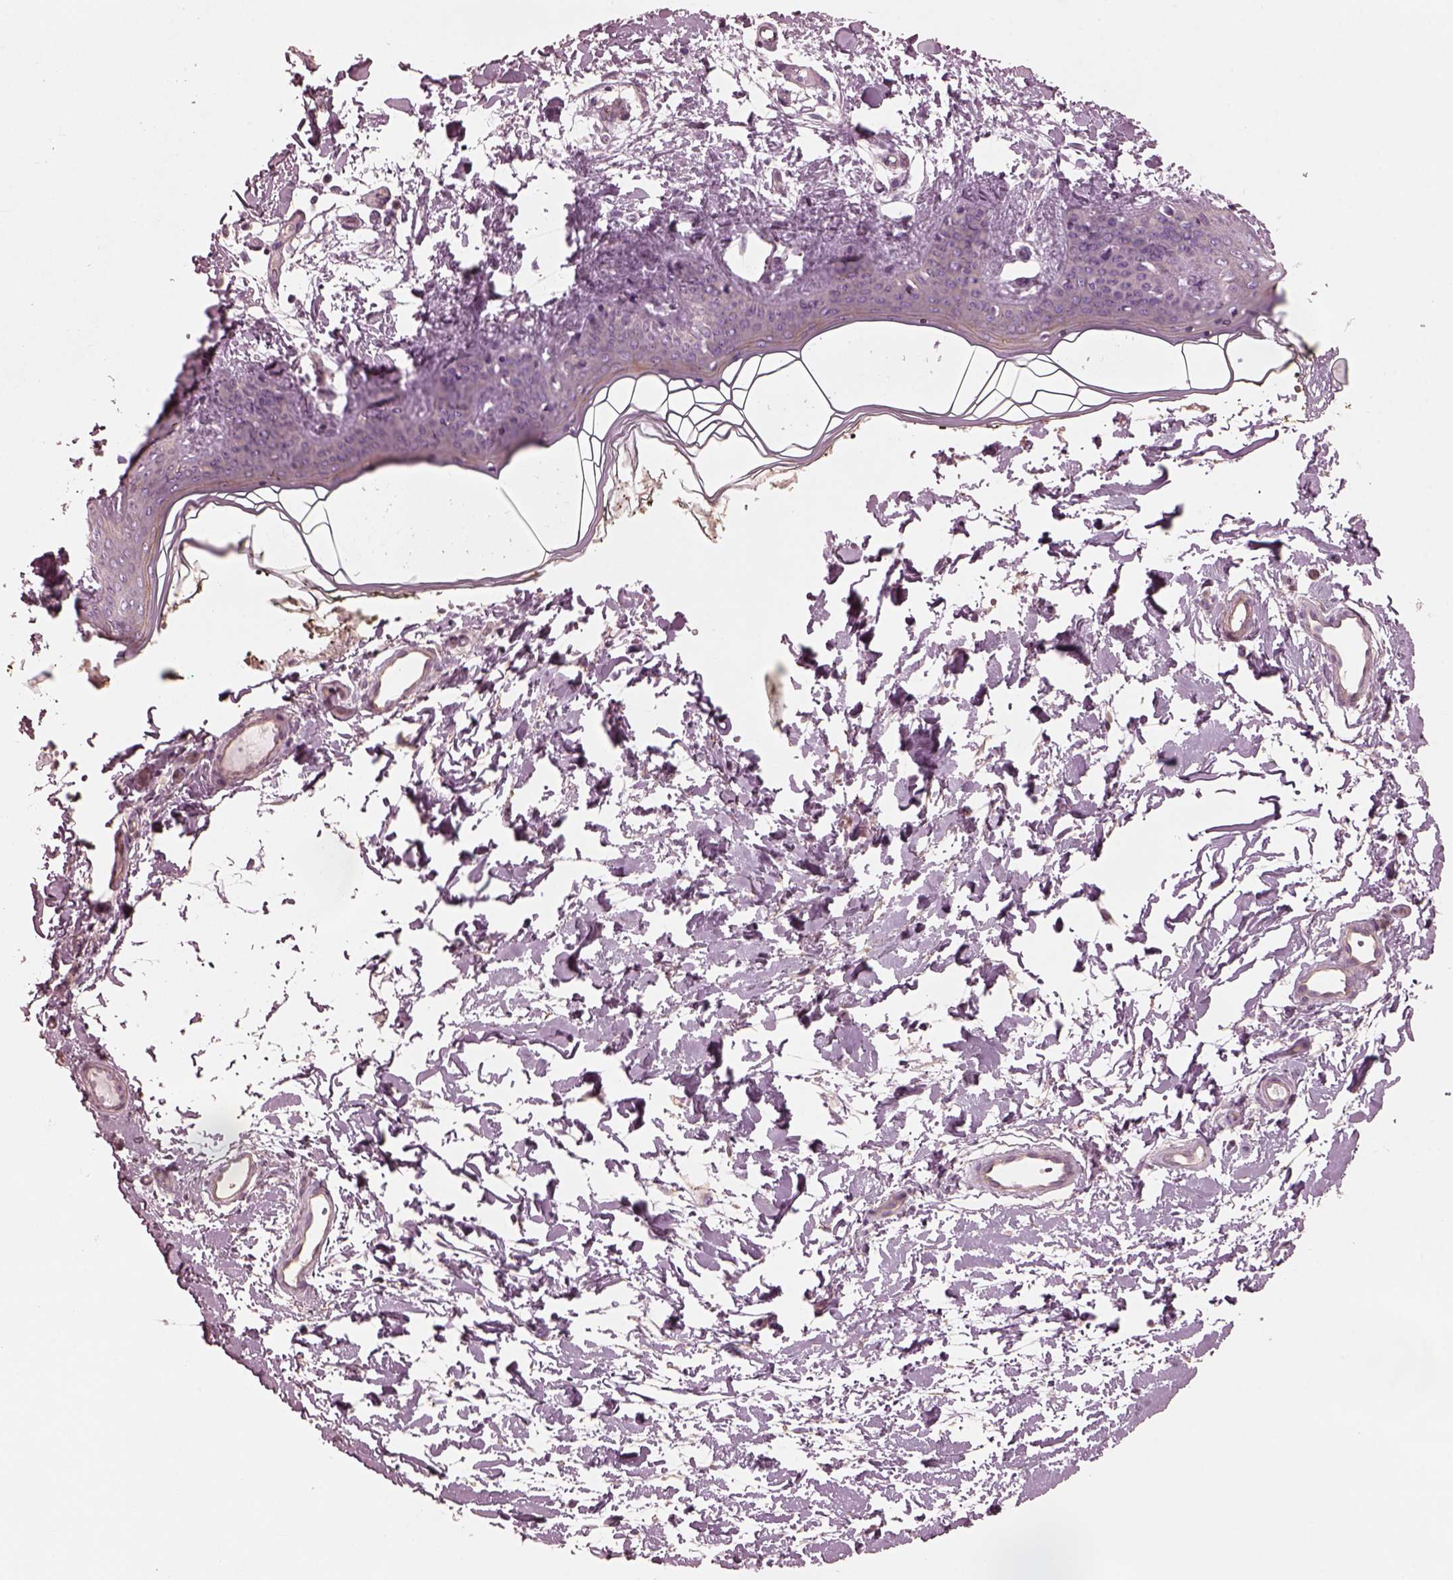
{"staining": {"intensity": "negative", "quantity": "none", "location": "none"}, "tissue": "skin", "cell_type": "Fibroblasts", "image_type": "normal", "snomed": [{"axis": "morphology", "description": "Normal tissue, NOS"}, {"axis": "topography", "description": "Skin"}], "caption": "Human skin stained for a protein using immunohistochemistry reveals no positivity in fibroblasts.", "gene": "ODAD1", "patient": {"sex": "female", "age": 34}}